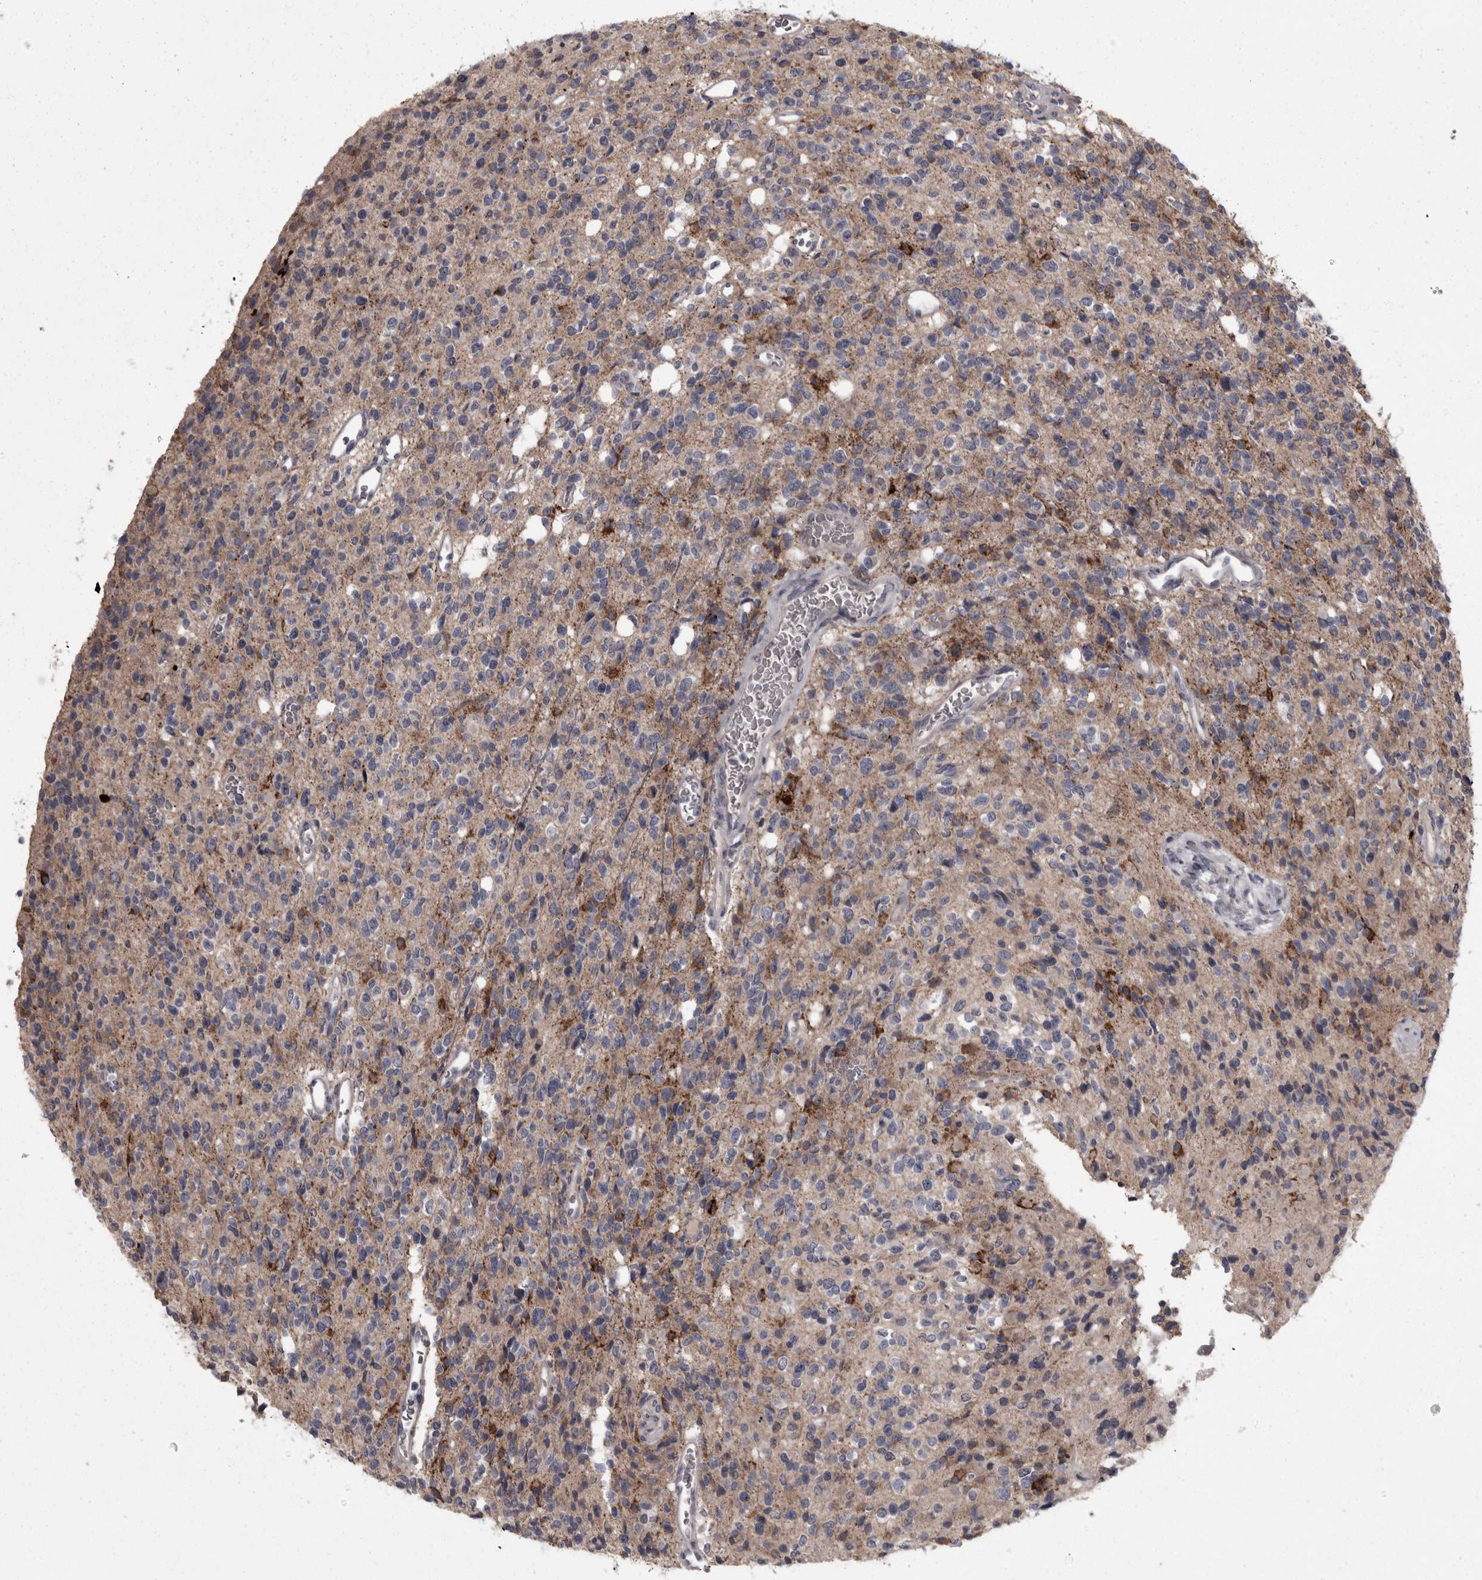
{"staining": {"intensity": "moderate", "quantity": "<25%", "location": "cytoplasmic/membranous"}, "tissue": "glioma", "cell_type": "Tumor cells", "image_type": "cancer", "snomed": [{"axis": "morphology", "description": "Glioma, malignant, High grade"}, {"axis": "topography", "description": "Brain"}], "caption": "Immunohistochemistry micrograph of high-grade glioma (malignant) stained for a protein (brown), which shows low levels of moderate cytoplasmic/membranous positivity in about <25% of tumor cells.", "gene": "PCDH17", "patient": {"sex": "male", "age": 34}}